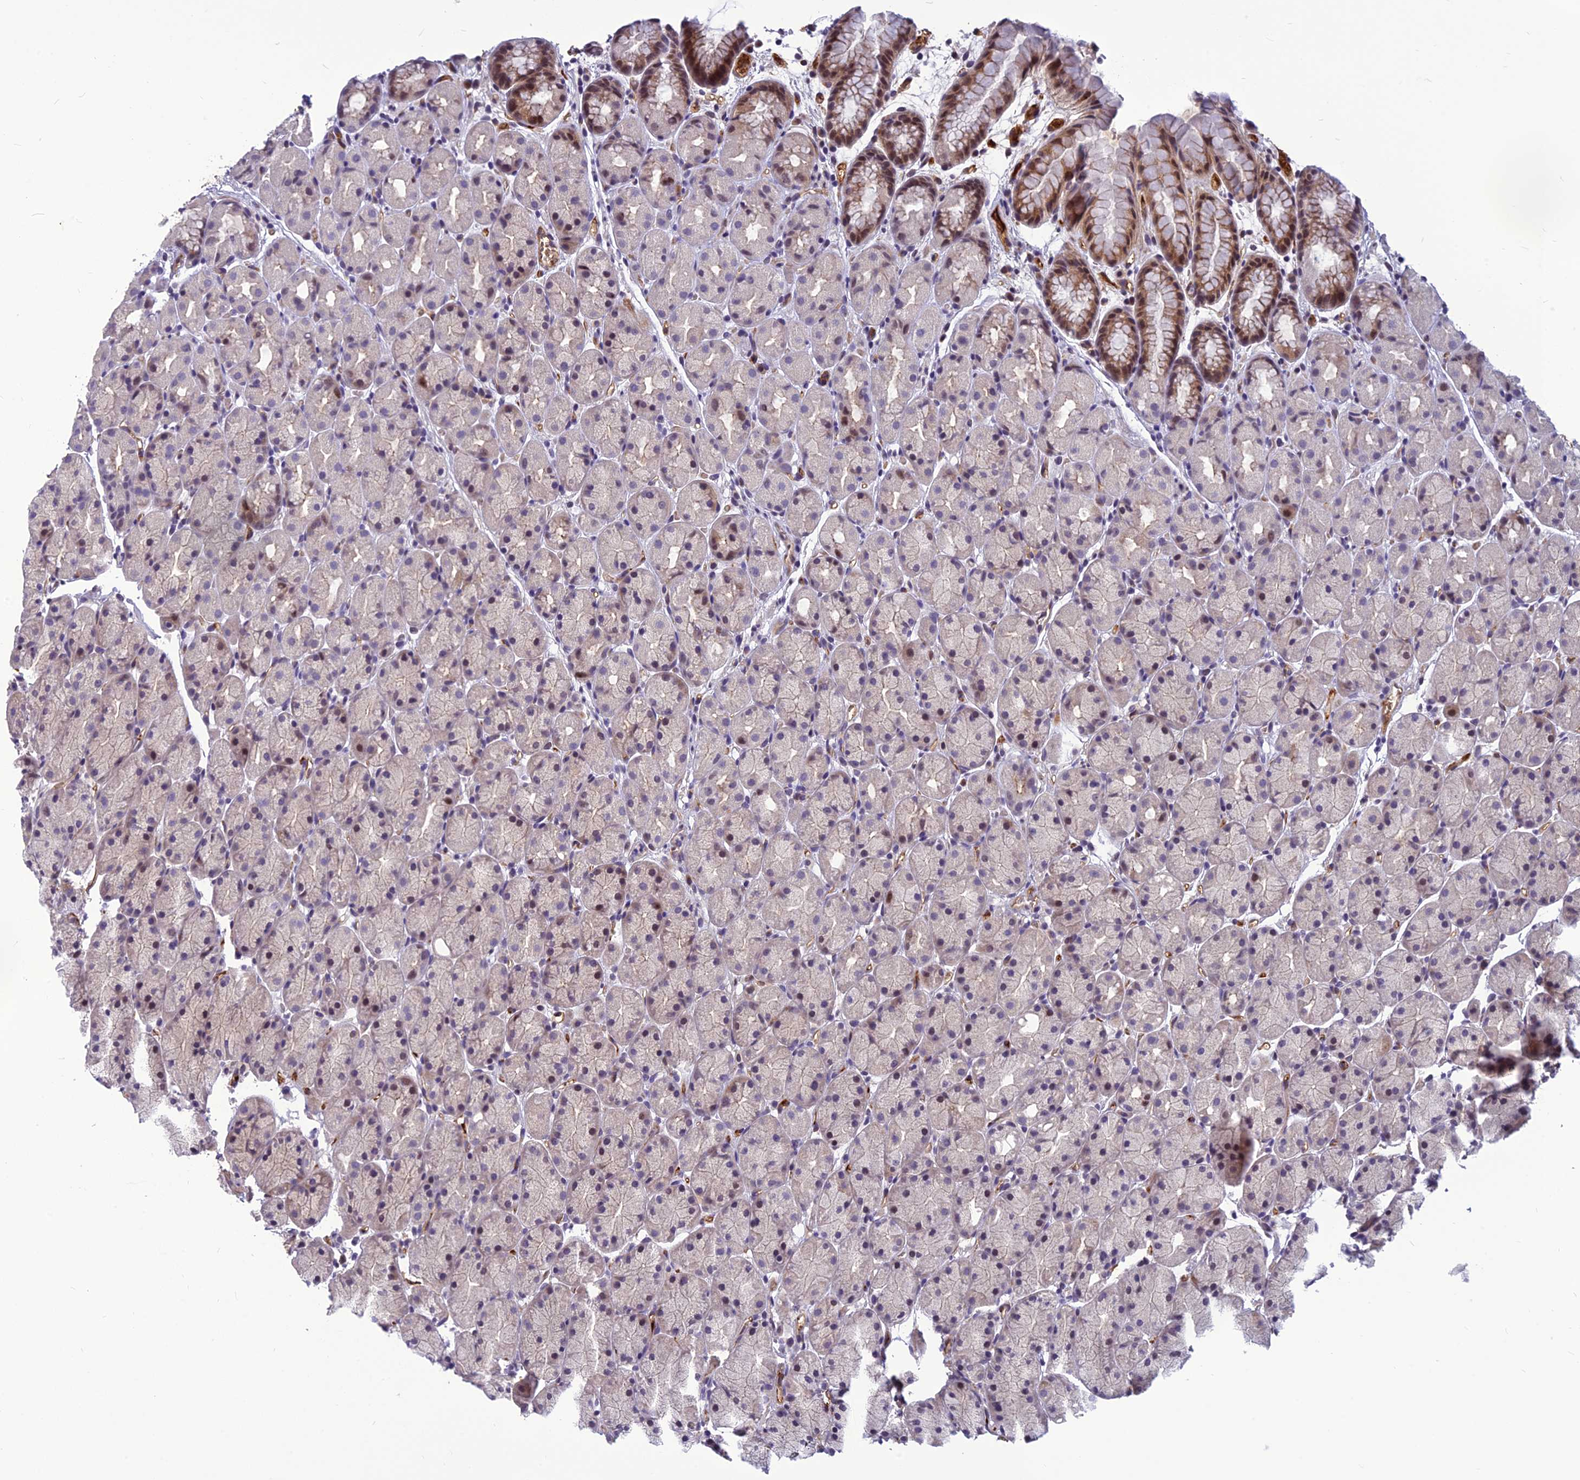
{"staining": {"intensity": "moderate", "quantity": "<25%", "location": "cytoplasmic/membranous,nuclear"}, "tissue": "stomach", "cell_type": "Glandular cells", "image_type": "normal", "snomed": [{"axis": "morphology", "description": "Normal tissue, NOS"}, {"axis": "topography", "description": "Stomach, upper"}, {"axis": "topography", "description": "Stomach"}], "caption": "Immunohistochemistry (DAB) staining of normal stomach demonstrates moderate cytoplasmic/membranous,nuclear protein staining in about <25% of glandular cells.", "gene": "CLEC11A", "patient": {"sex": "male", "age": 47}}